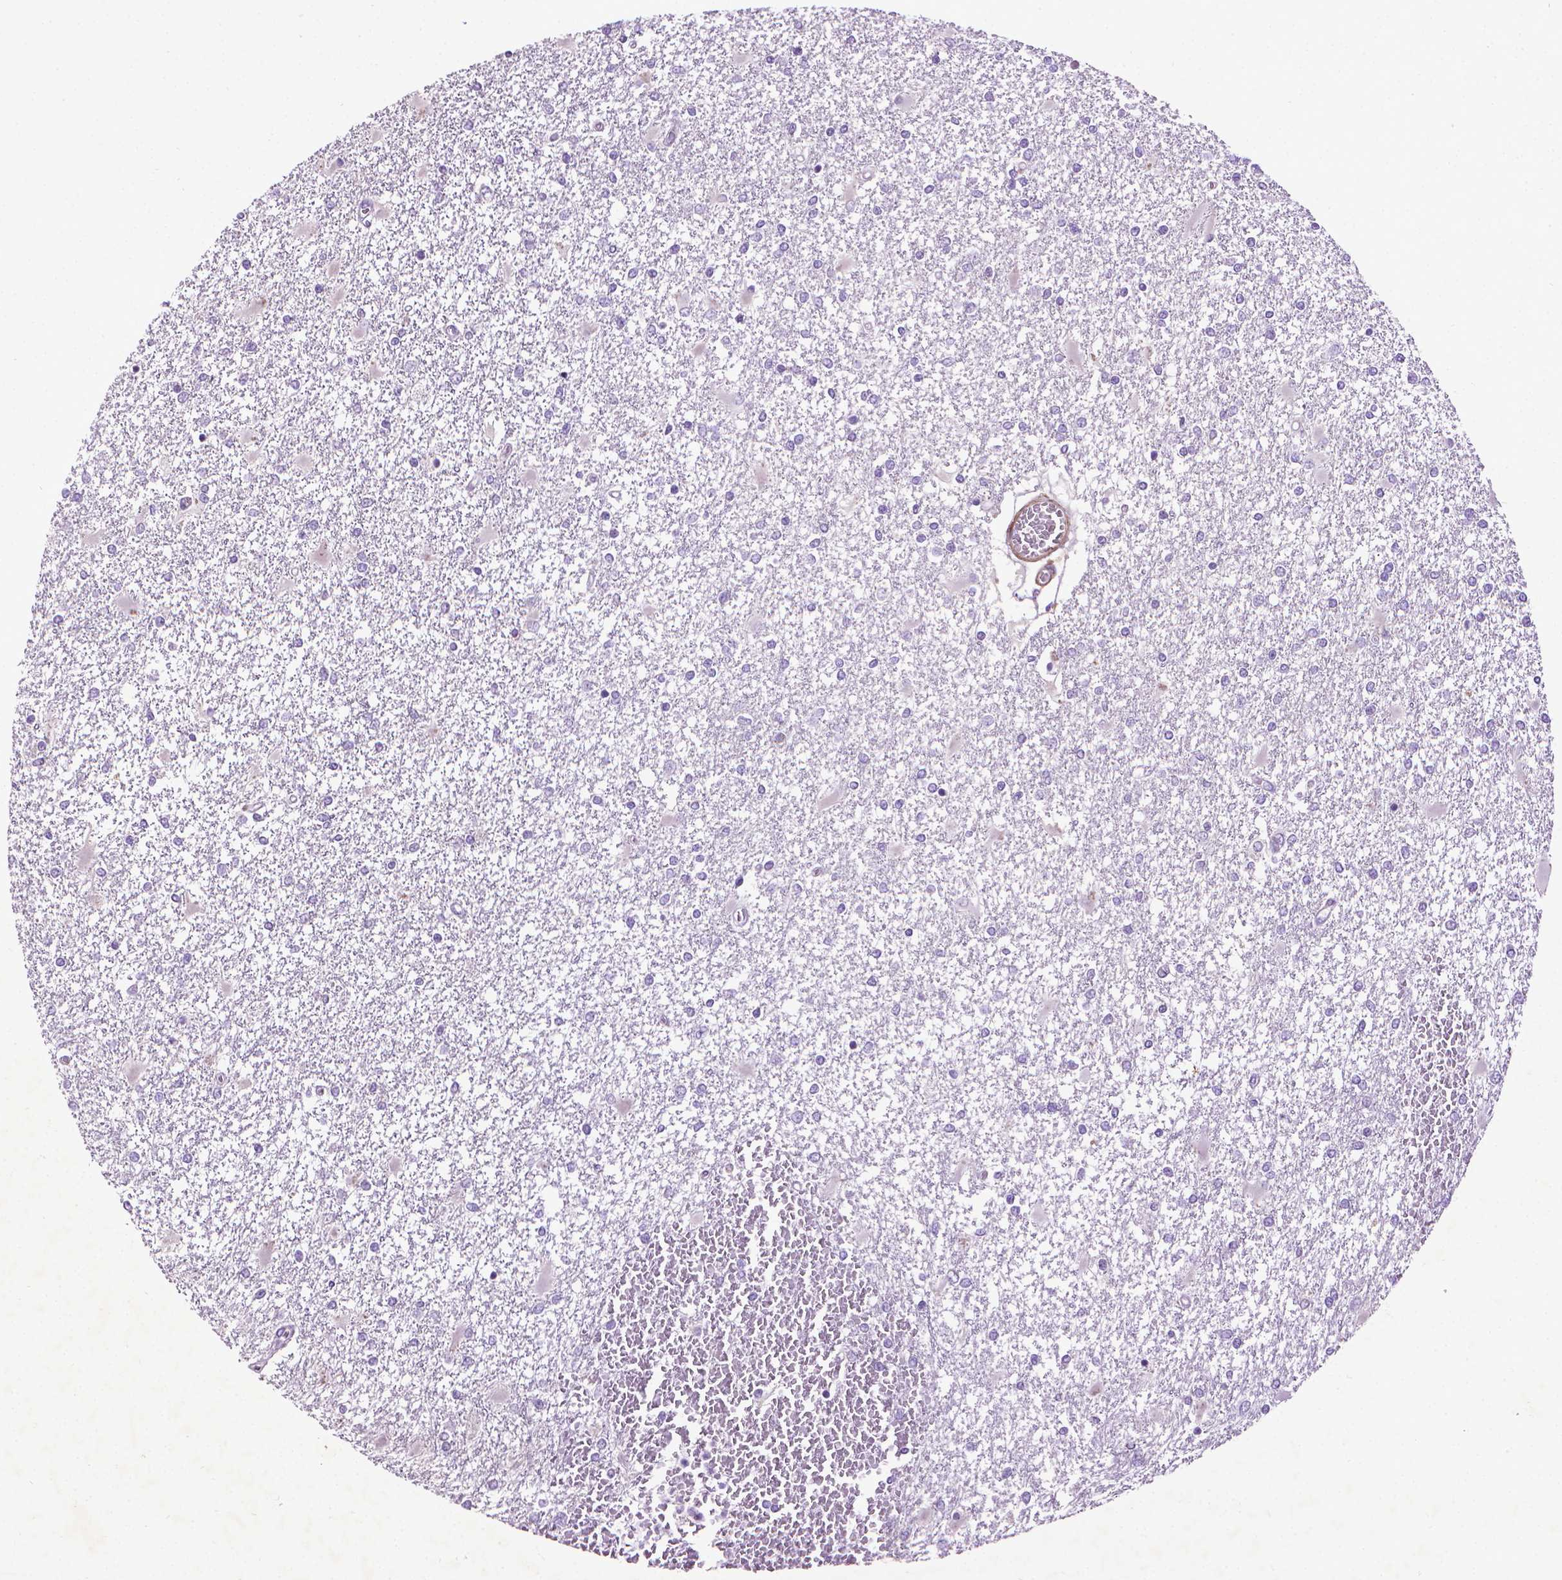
{"staining": {"intensity": "negative", "quantity": "none", "location": "none"}, "tissue": "glioma", "cell_type": "Tumor cells", "image_type": "cancer", "snomed": [{"axis": "morphology", "description": "Glioma, malignant, High grade"}, {"axis": "topography", "description": "Cerebral cortex"}], "caption": "This is an immunohistochemistry image of human high-grade glioma (malignant). There is no positivity in tumor cells.", "gene": "AQP10", "patient": {"sex": "male", "age": 79}}